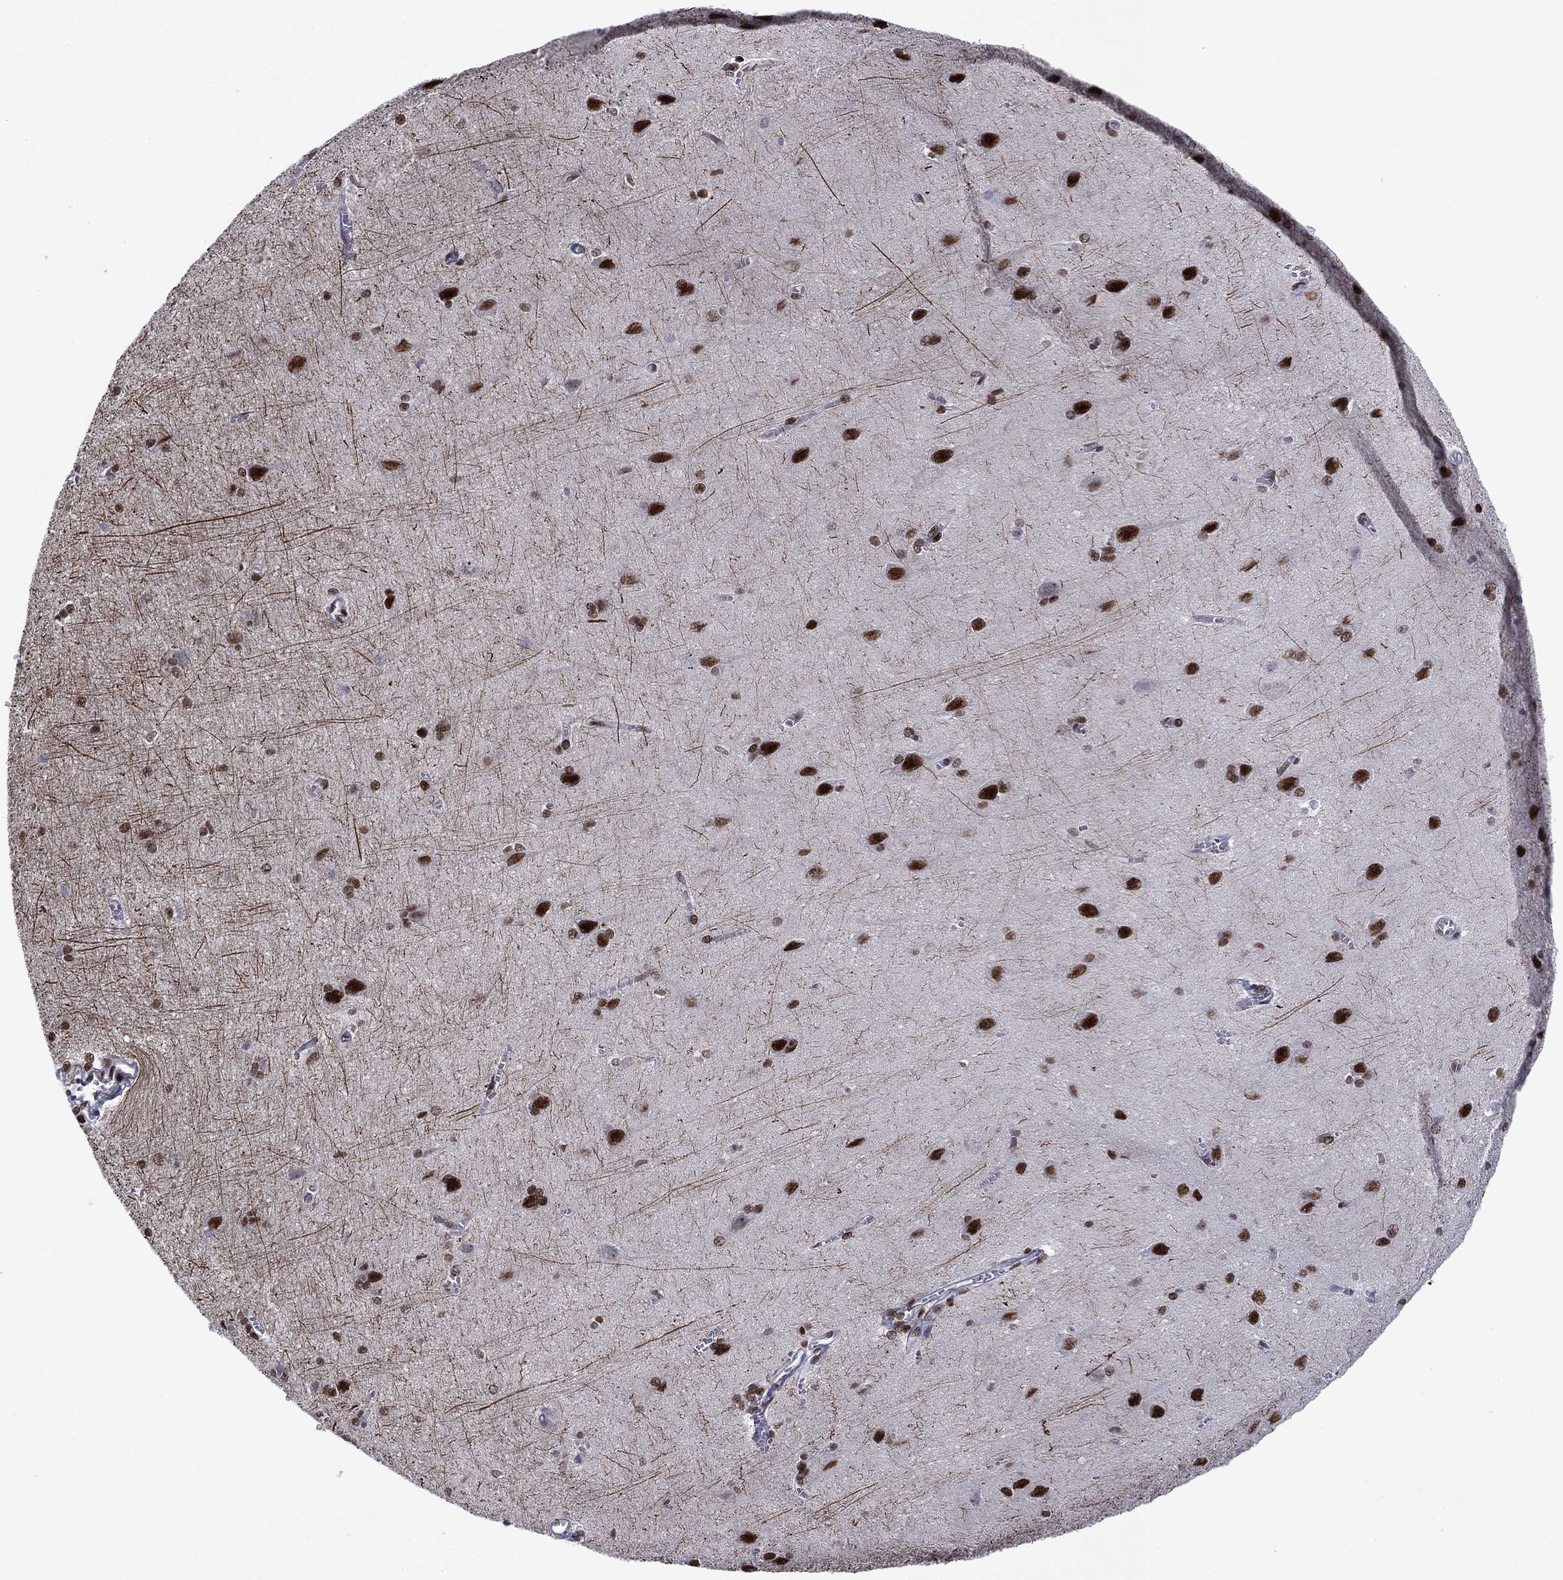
{"staining": {"intensity": "weak", "quantity": "<25%", "location": "nuclear"}, "tissue": "cerebral cortex", "cell_type": "Endothelial cells", "image_type": "normal", "snomed": [{"axis": "morphology", "description": "Normal tissue, NOS"}, {"axis": "topography", "description": "Cerebral cortex"}], "caption": "This photomicrograph is of benign cerebral cortex stained with immunohistochemistry (IHC) to label a protein in brown with the nuclei are counter-stained blue. There is no expression in endothelial cells. (Immunohistochemistry, brightfield microscopy, high magnification).", "gene": "RTF1", "patient": {"sex": "male", "age": 37}}